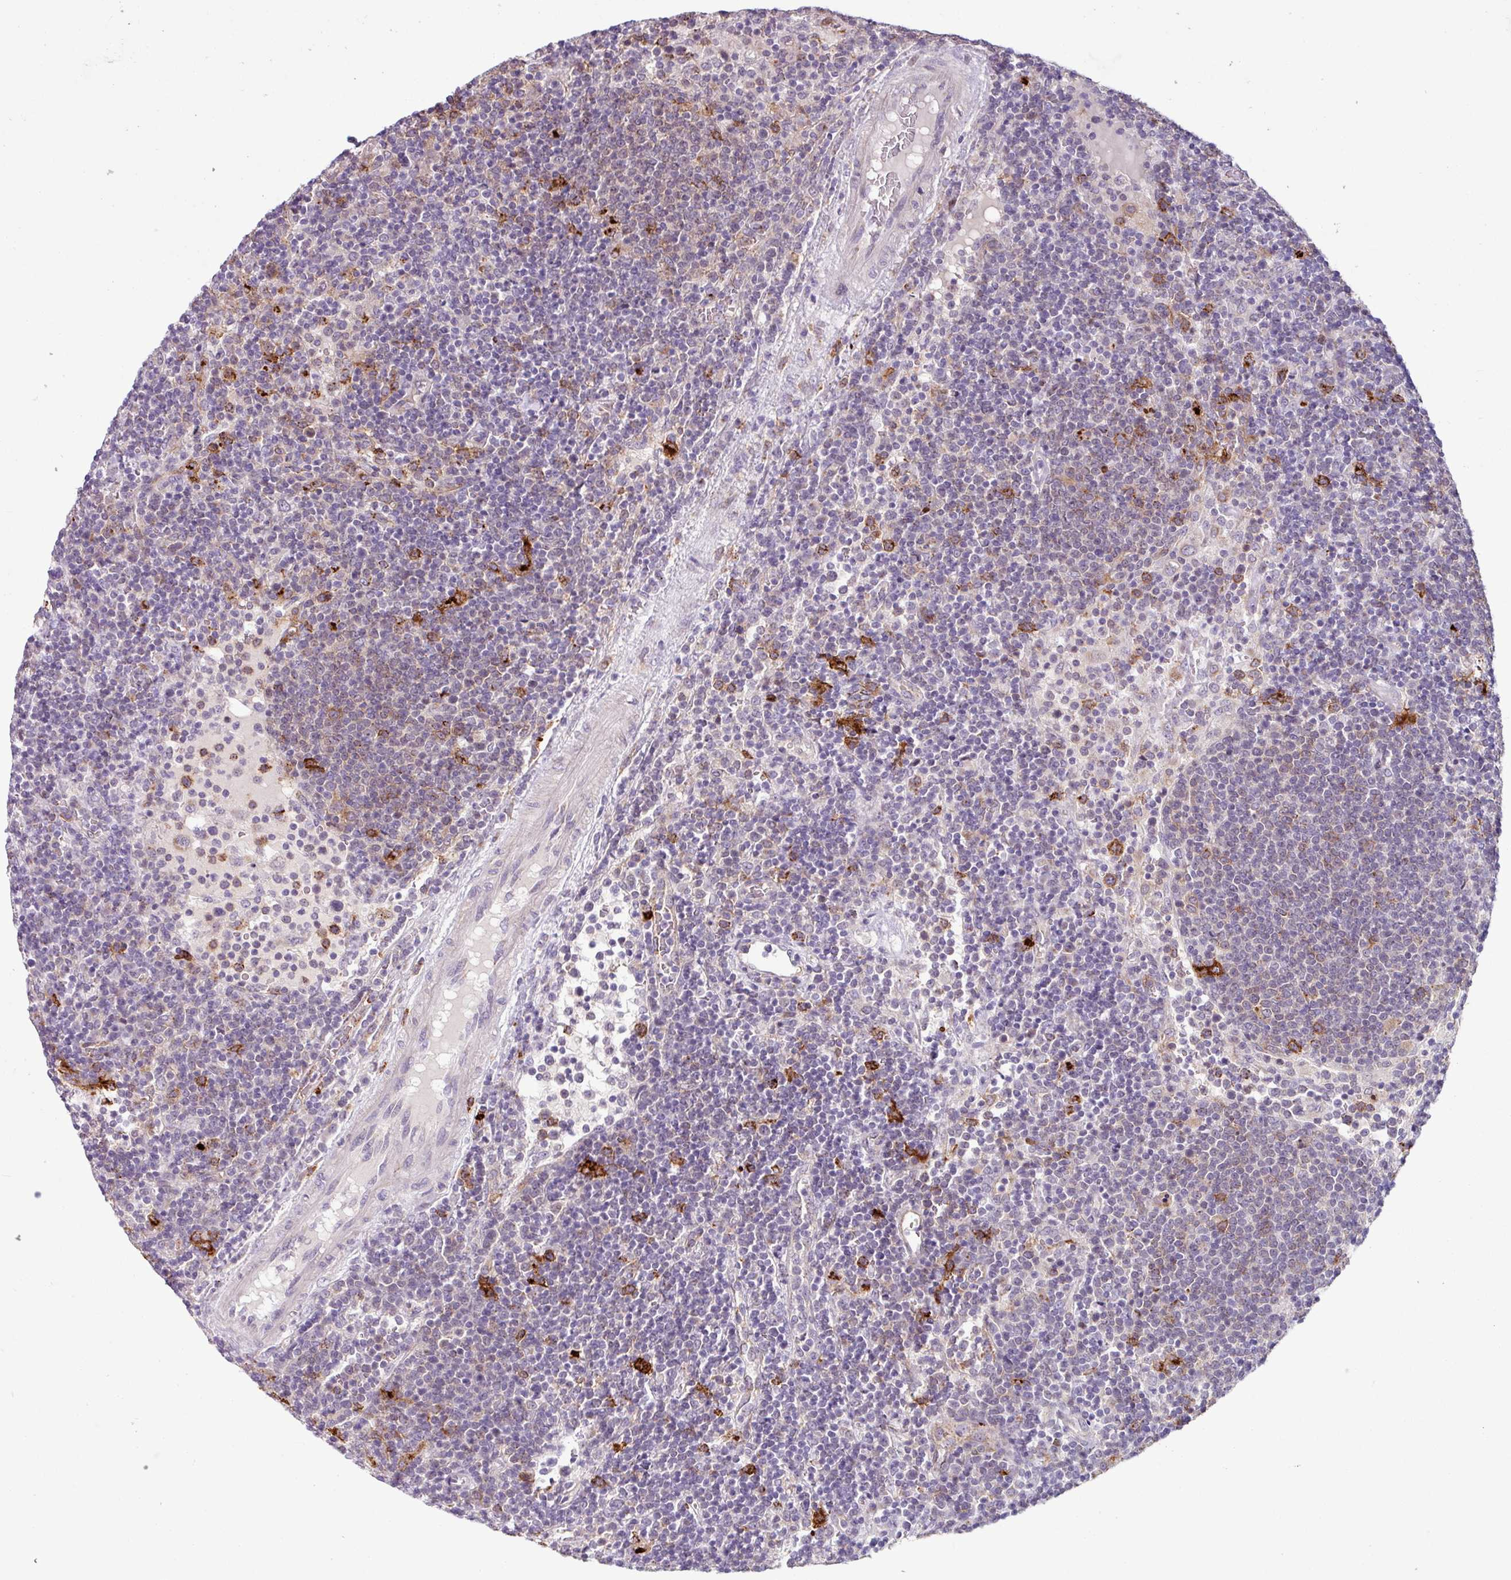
{"staining": {"intensity": "strong", "quantity": "<25%", "location": "cytoplasmic/membranous"}, "tissue": "lymphoma", "cell_type": "Tumor cells", "image_type": "cancer", "snomed": [{"axis": "morphology", "description": "Malignant lymphoma, non-Hodgkin's type, High grade"}, {"axis": "topography", "description": "Lymph node"}], "caption": "IHC (DAB) staining of malignant lymphoma, non-Hodgkin's type (high-grade) reveals strong cytoplasmic/membranous protein positivity in about <25% of tumor cells.", "gene": "C9orf24", "patient": {"sex": "male", "age": 61}}